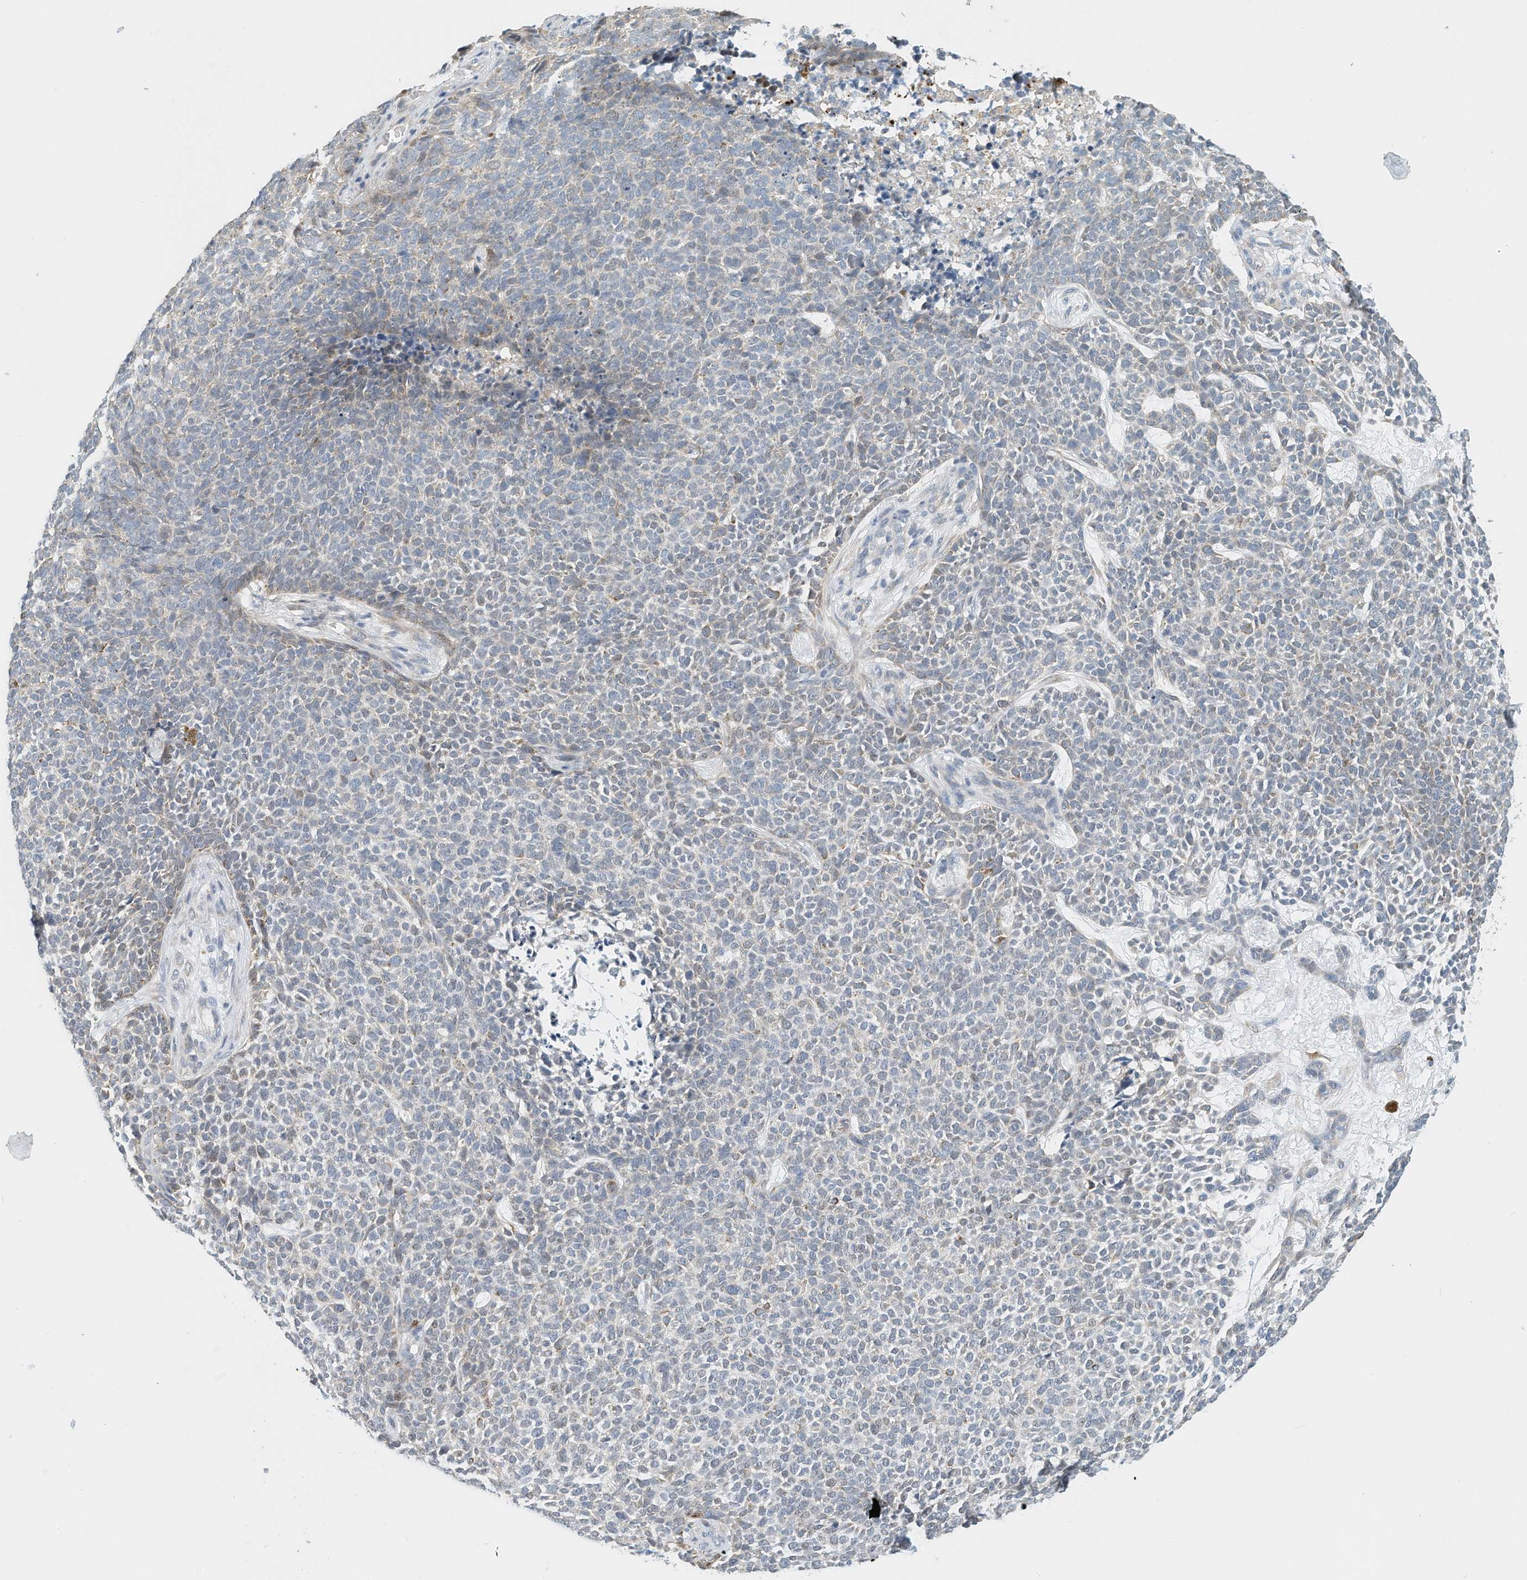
{"staining": {"intensity": "weak", "quantity": "<25%", "location": "cytoplasmic/membranous"}, "tissue": "skin cancer", "cell_type": "Tumor cells", "image_type": "cancer", "snomed": [{"axis": "morphology", "description": "Basal cell carcinoma"}, {"axis": "topography", "description": "Skin"}], "caption": "Skin cancer stained for a protein using immunohistochemistry (IHC) demonstrates no positivity tumor cells.", "gene": "ARHGAP28", "patient": {"sex": "female", "age": 84}}